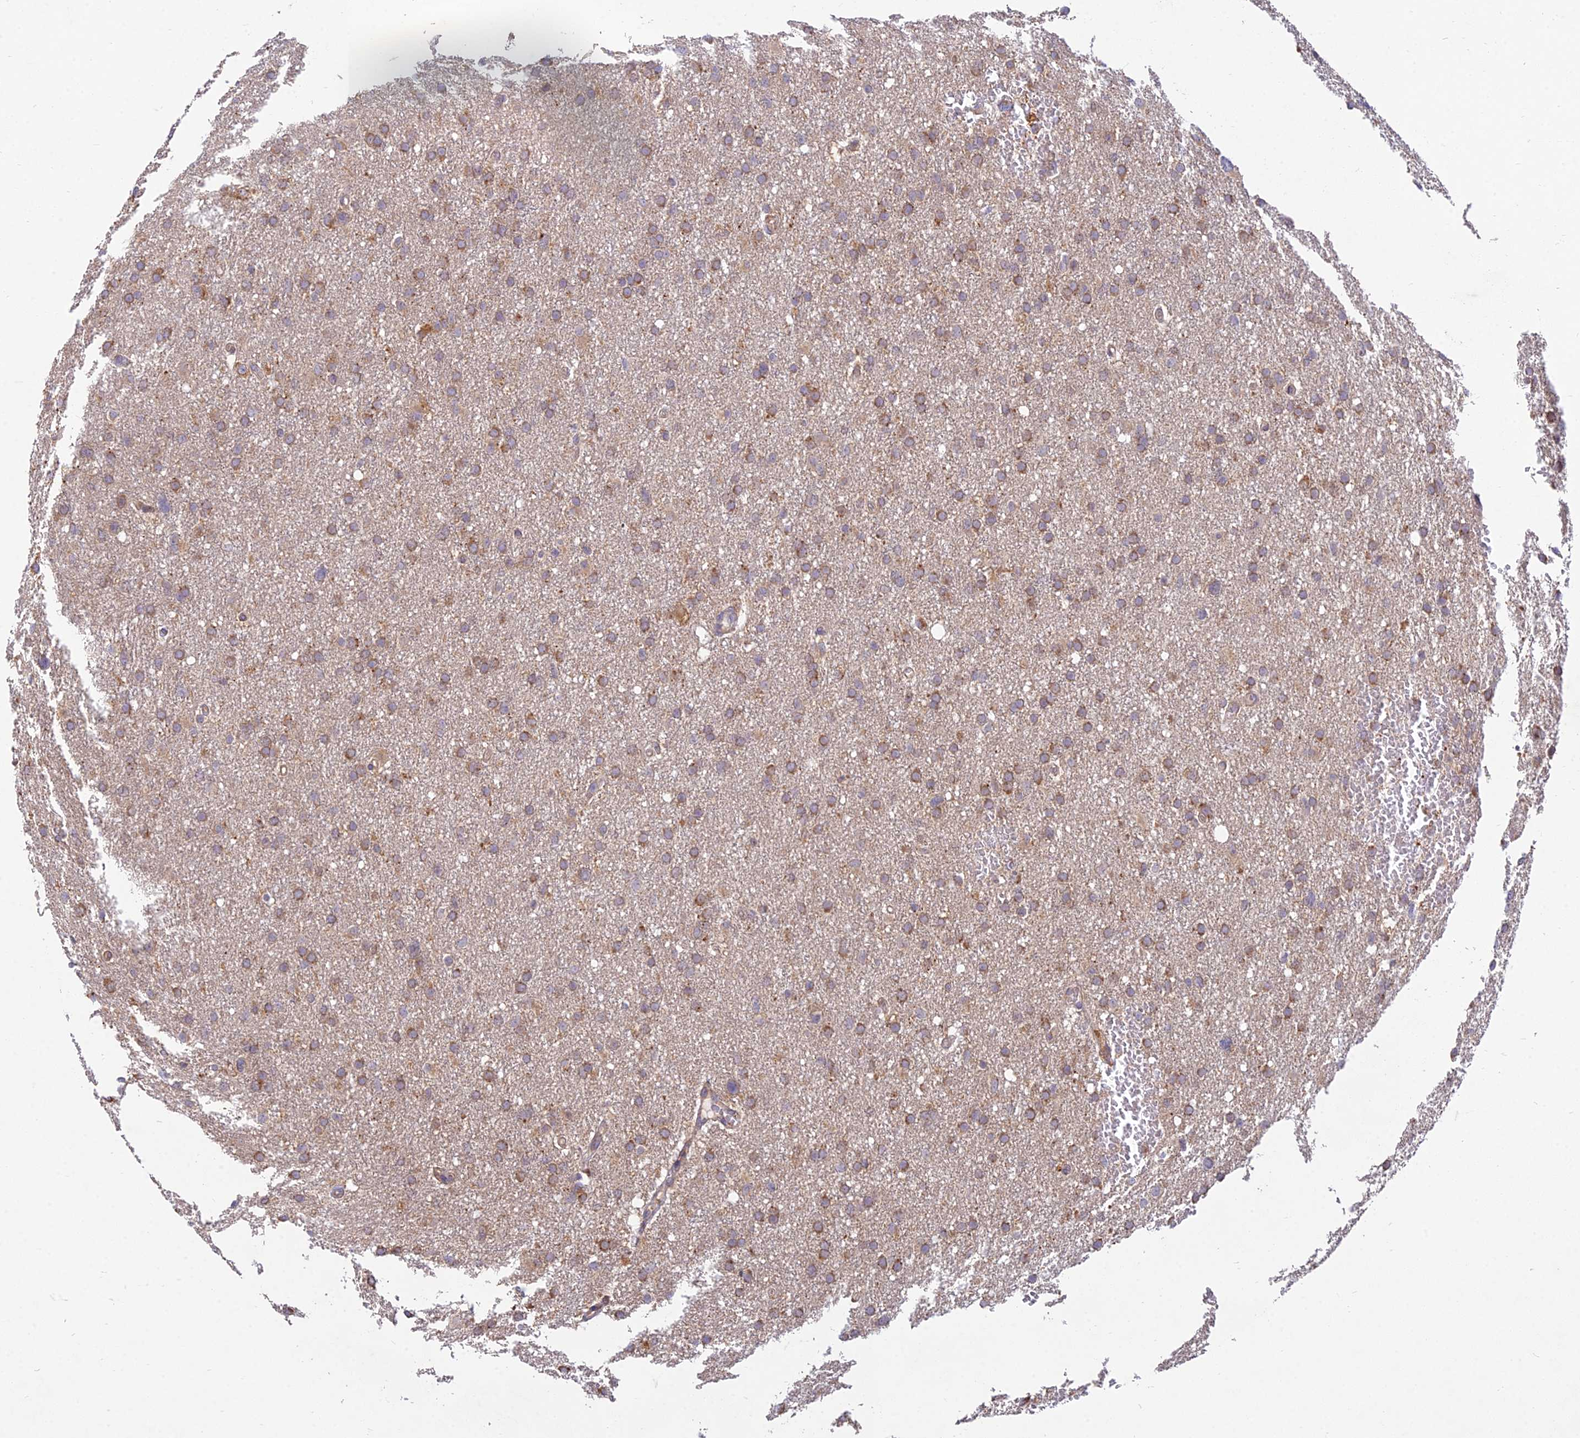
{"staining": {"intensity": "moderate", "quantity": "25%-75%", "location": "cytoplasmic/membranous"}, "tissue": "glioma", "cell_type": "Tumor cells", "image_type": "cancer", "snomed": [{"axis": "morphology", "description": "Glioma, malignant, High grade"}, {"axis": "topography", "description": "Cerebral cortex"}], "caption": "DAB immunohistochemical staining of glioma shows moderate cytoplasmic/membranous protein staining in approximately 25%-75% of tumor cells. The protein is stained brown, and the nuclei are stained in blue (DAB (3,3'-diaminobenzidine) IHC with brightfield microscopy, high magnification).", "gene": "NXNL2", "patient": {"sex": "female", "age": 36}}